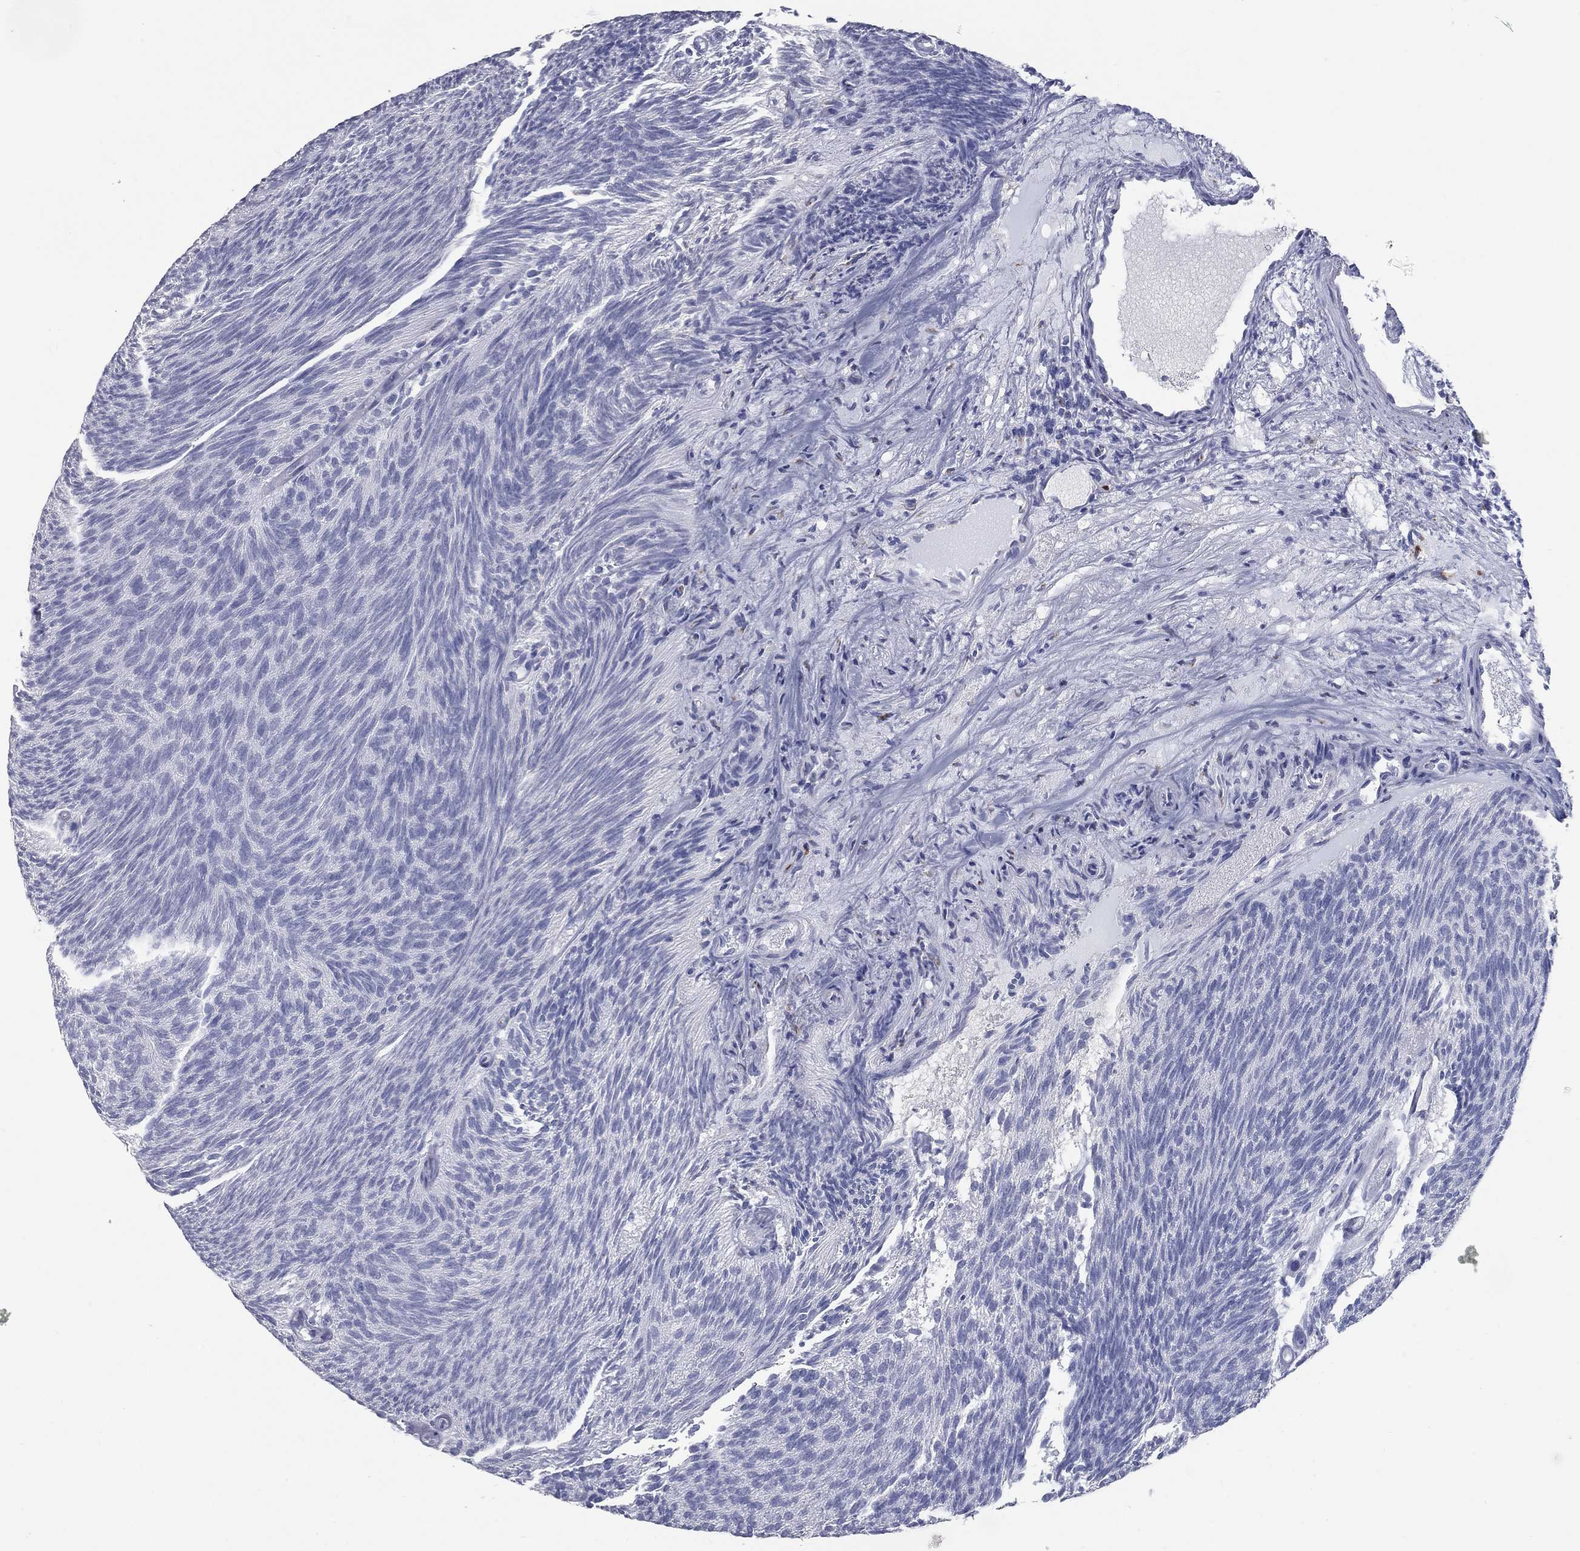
{"staining": {"intensity": "negative", "quantity": "none", "location": "none"}, "tissue": "urothelial cancer", "cell_type": "Tumor cells", "image_type": "cancer", "snomed": [{"axis": "morphology", "description": "Urothelial carcinoma, Low grade"}, {"axis": "topography", "description": "Urinary bladder"}], "caption": "Immunohistochemistry of urothelial cancer displays no expression in tumor cells.", "gene": "TAC1", "patient": {"sex": "male", "age": 77}}